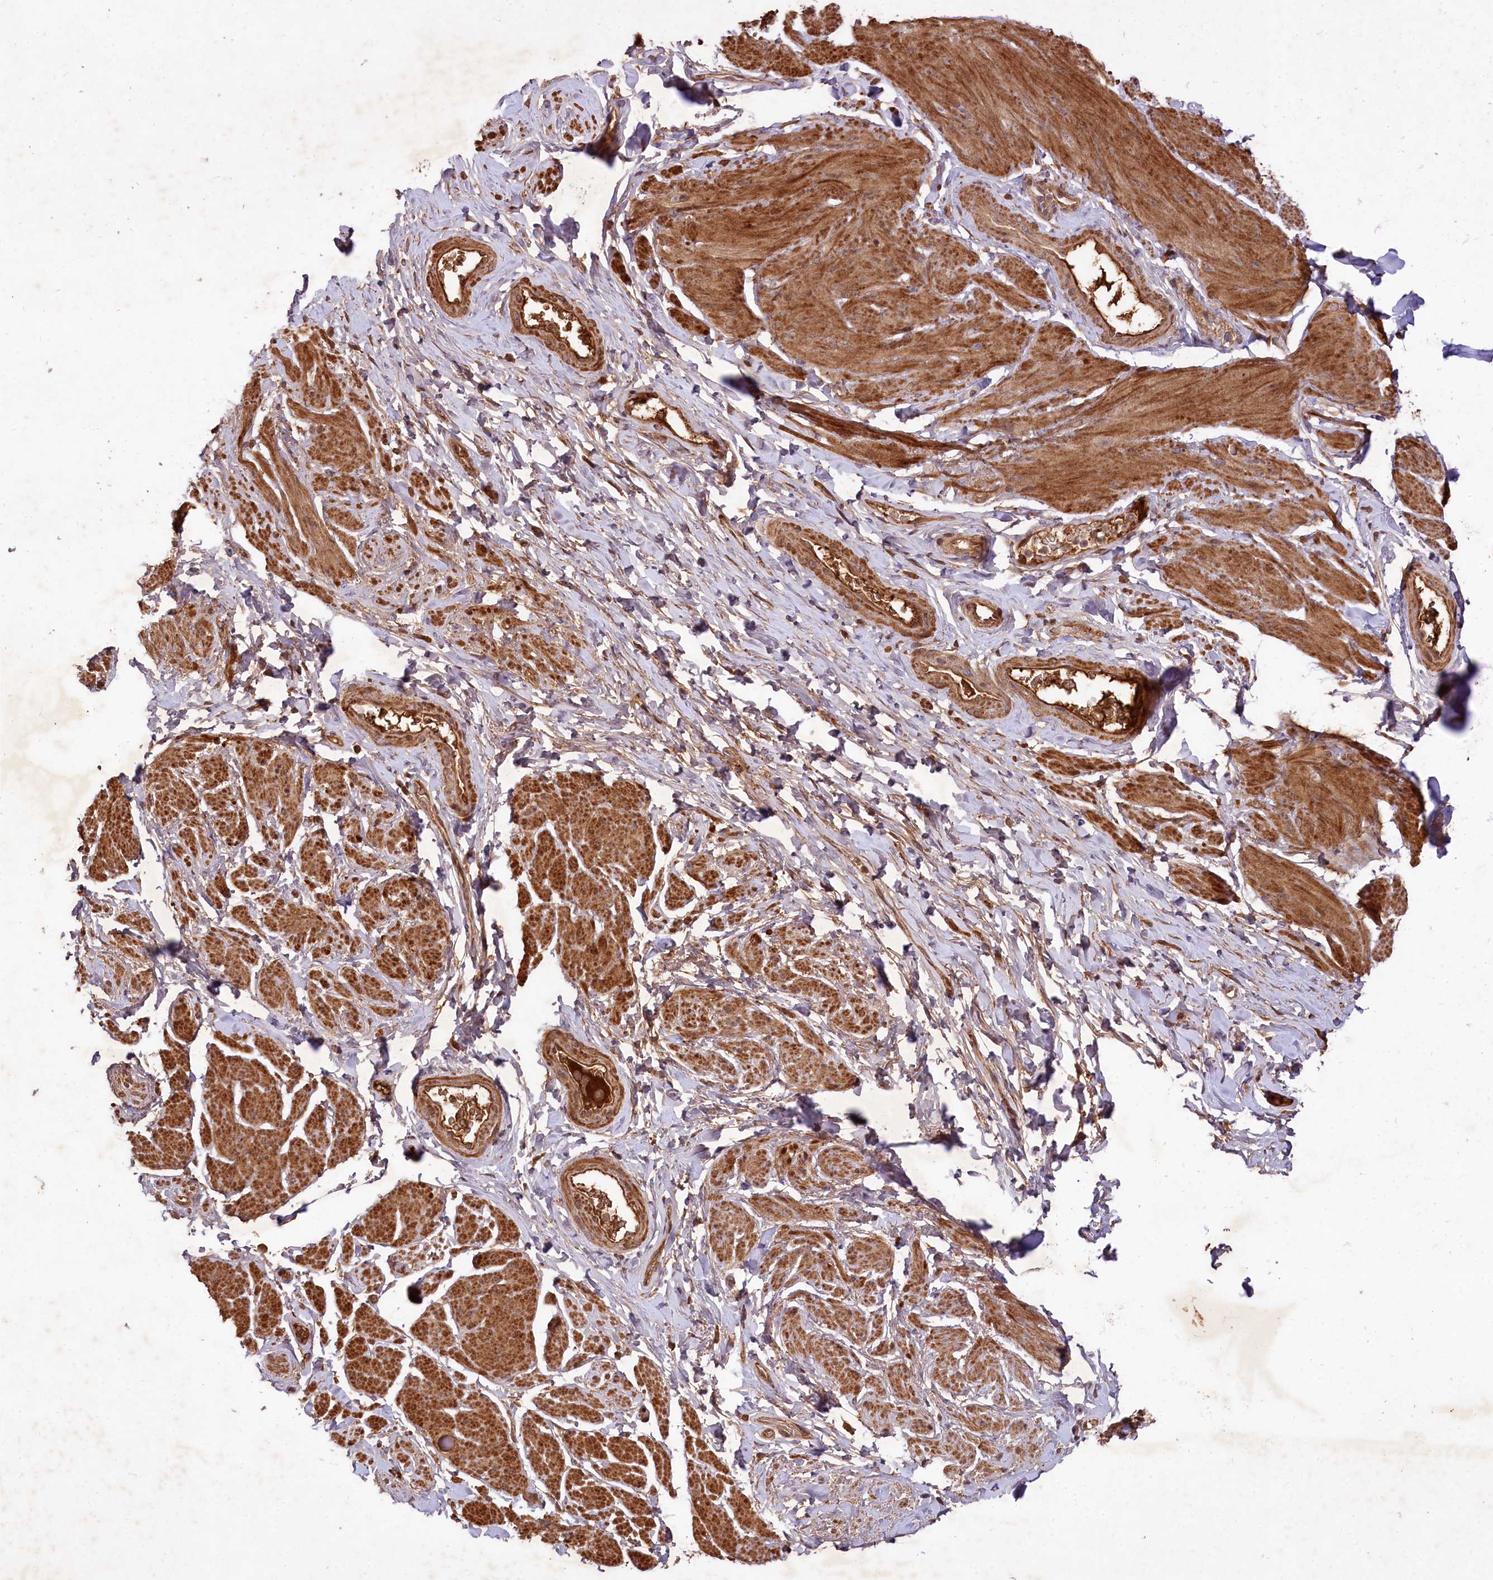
{"staining": {"intensity": "moderate", "quantity": ">75%", "location": "cytoplasmic/membranous"}, "tissue": "smooth muscle", "cell_type": "Smooth muscle cells", "image_type": "normal", "snomed": [{"axis": "morphology", "description": "Normal tissue, NOS"}, {"axis": "topography", "description": "Smooth muscle"}, {"axis": "topography", "description": "Peripheral nerve tissue"}], "caption": "The image shows staining of normal smooth muscle, revealing moderate cytoplasmic/membranous protein staining (brown color) within smooth muscle cells.", "gene": "MCF2L2", "patient": {"sex": "male", "age": 69}}